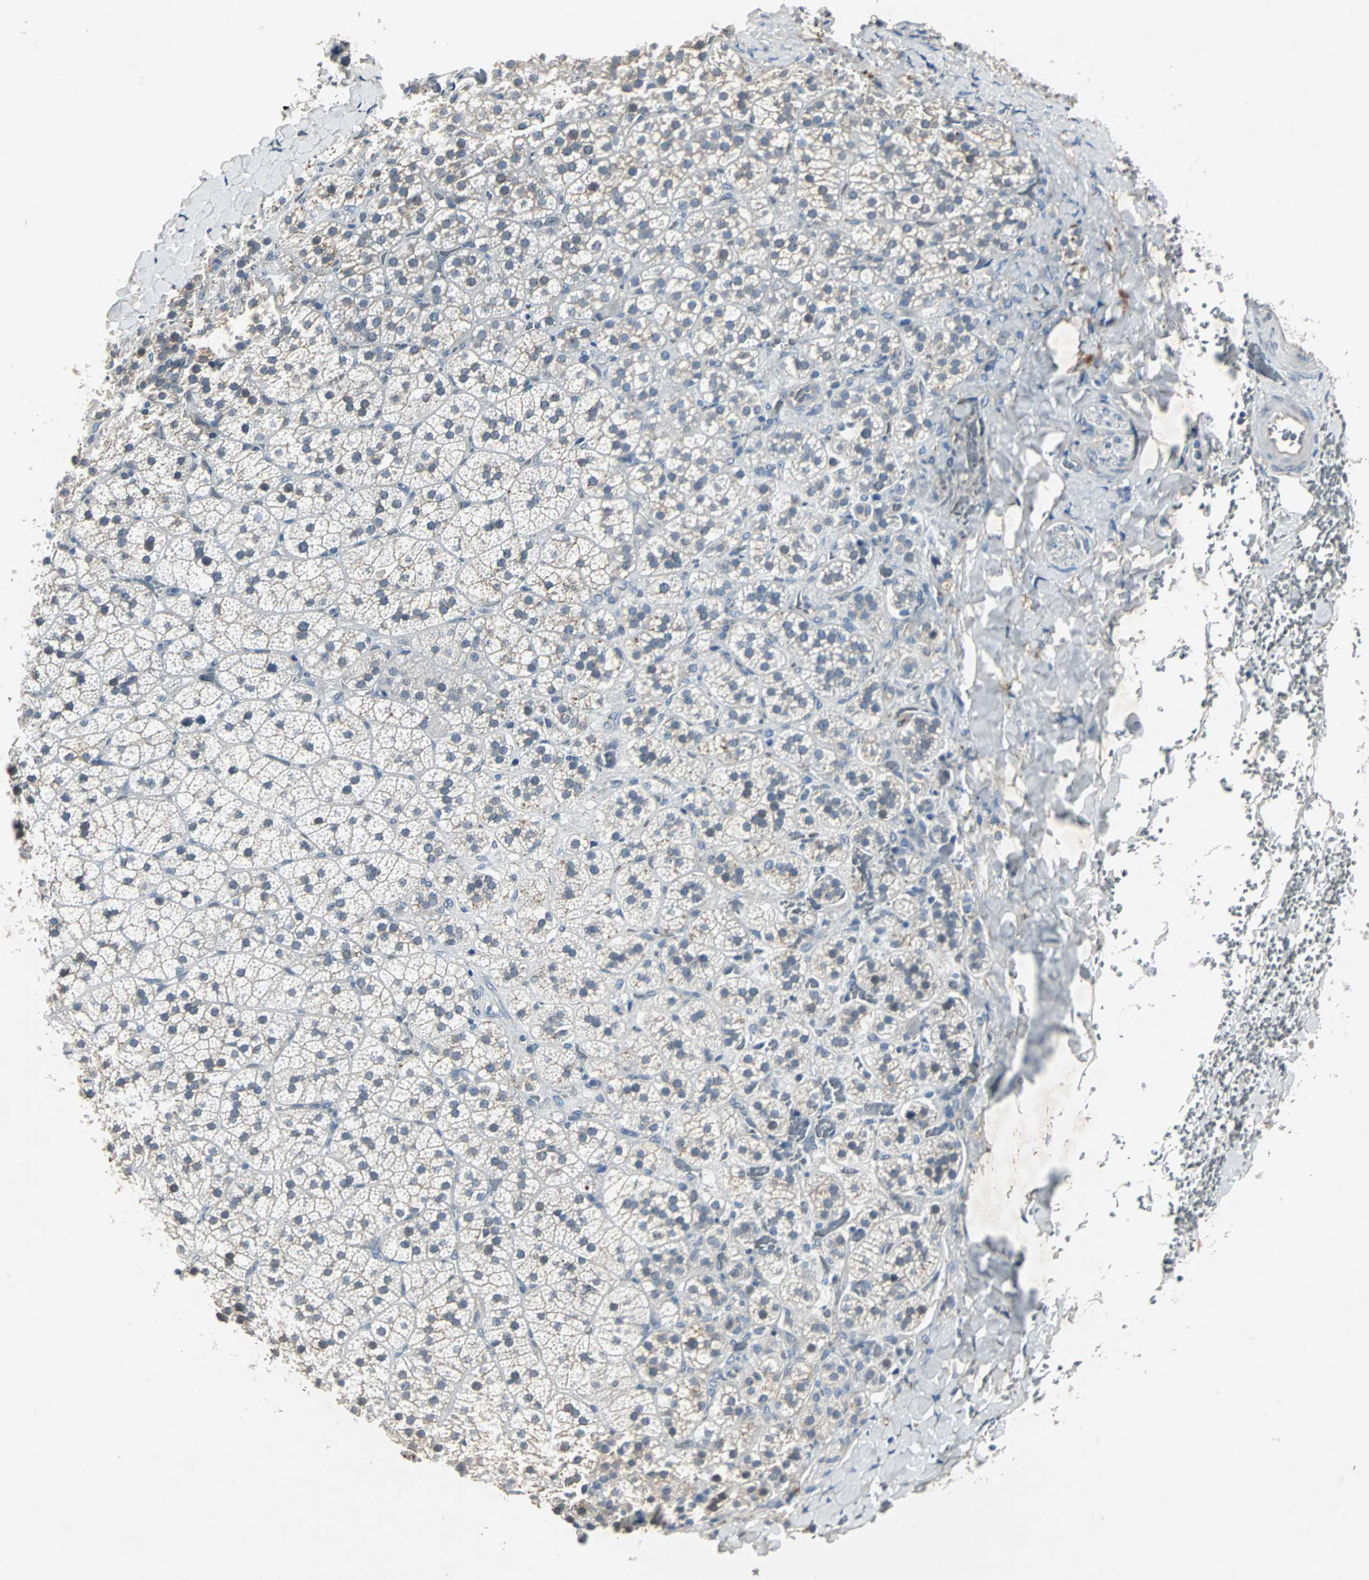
{"staining": {"intensity": "weak", "quantity": "<25%", "location": "cytoplasmic/membranous"}, "tissue": "adrenal gland", "cell_type": "Glandular cells", "image_type": "normal", "snomed": [{"axis": "morphology", "description": "Normal tissue, NOS"}, {"axis": "topography", "description": "Adrenal gland"}], "caption": "Immunohistochemistry (IHC) photomicrograph of normal adrenal gland: adrenal gland stained with DAB (3,3'-diaminobenzidine) reveals no significant protein positivity in glandular cells. The staining is performed using DAB brown chromogen with nuclei counter-stained in using hematoxylin.", "gene": "CMC2", "patient": {"sex": "female", "age": 44}}